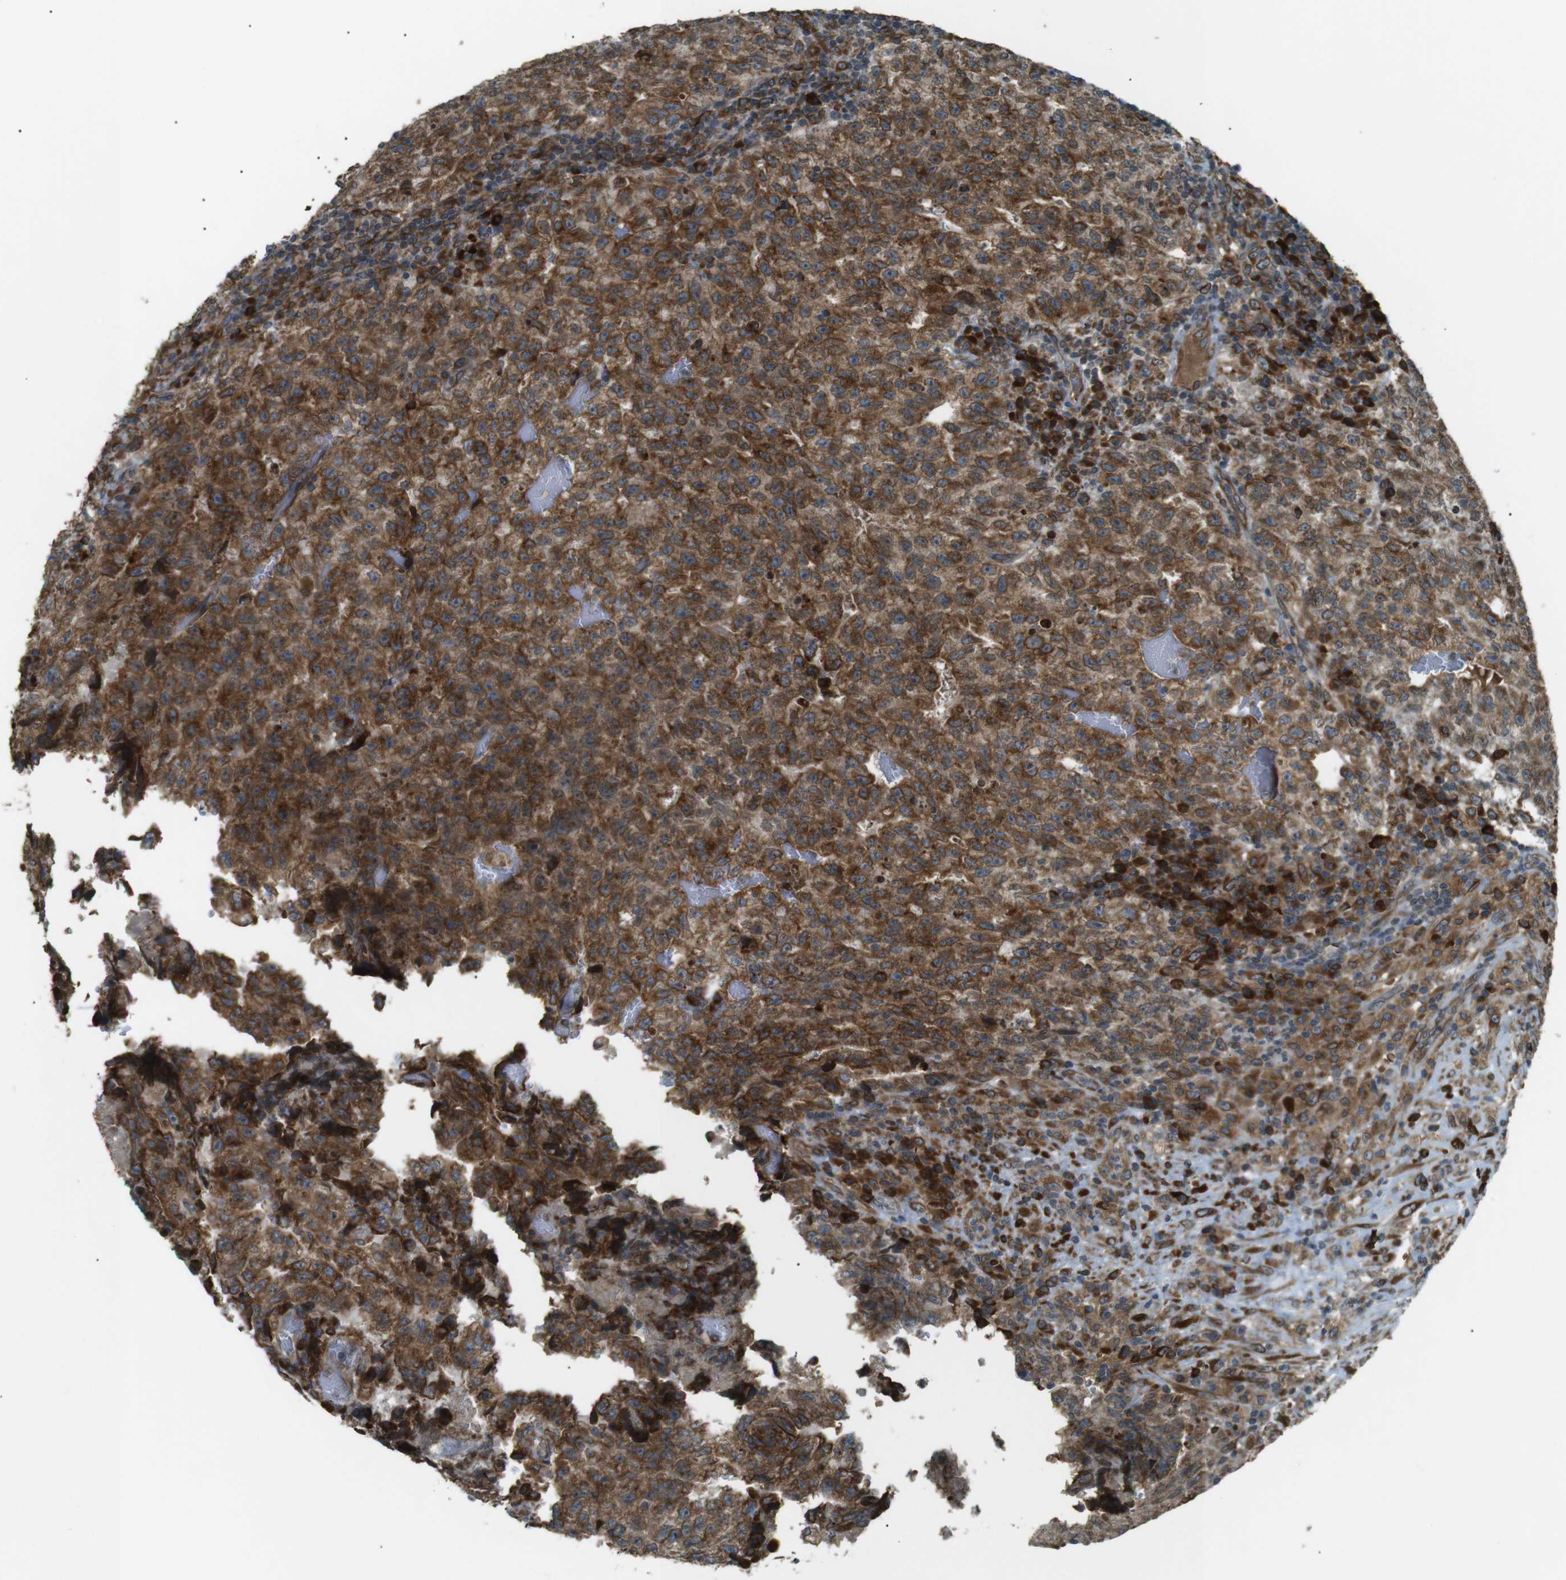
{"staining": {"intensity": "strong", "quantity": ">75%", "location": "cytoplasmic/membranous"}, "tissue": "testis cancer", "cell_type": "Tumor cells", "image_type": "cancer", "snomed": [{"axis": "morphology", "description": "Necrosis, NOS"}, {"axis": "morphology", "description": "Carcinoma, Embryonal, NOS"}, {"axis": "topography", "description": "Testis"}], "caption": "A brown stain labels strong cytoplasmic/membranous expression of a protein in human testis embryonal carcinoma tumor cells.", "gene": "TMED4", "patient": {"sex": "male", "age": 19}}